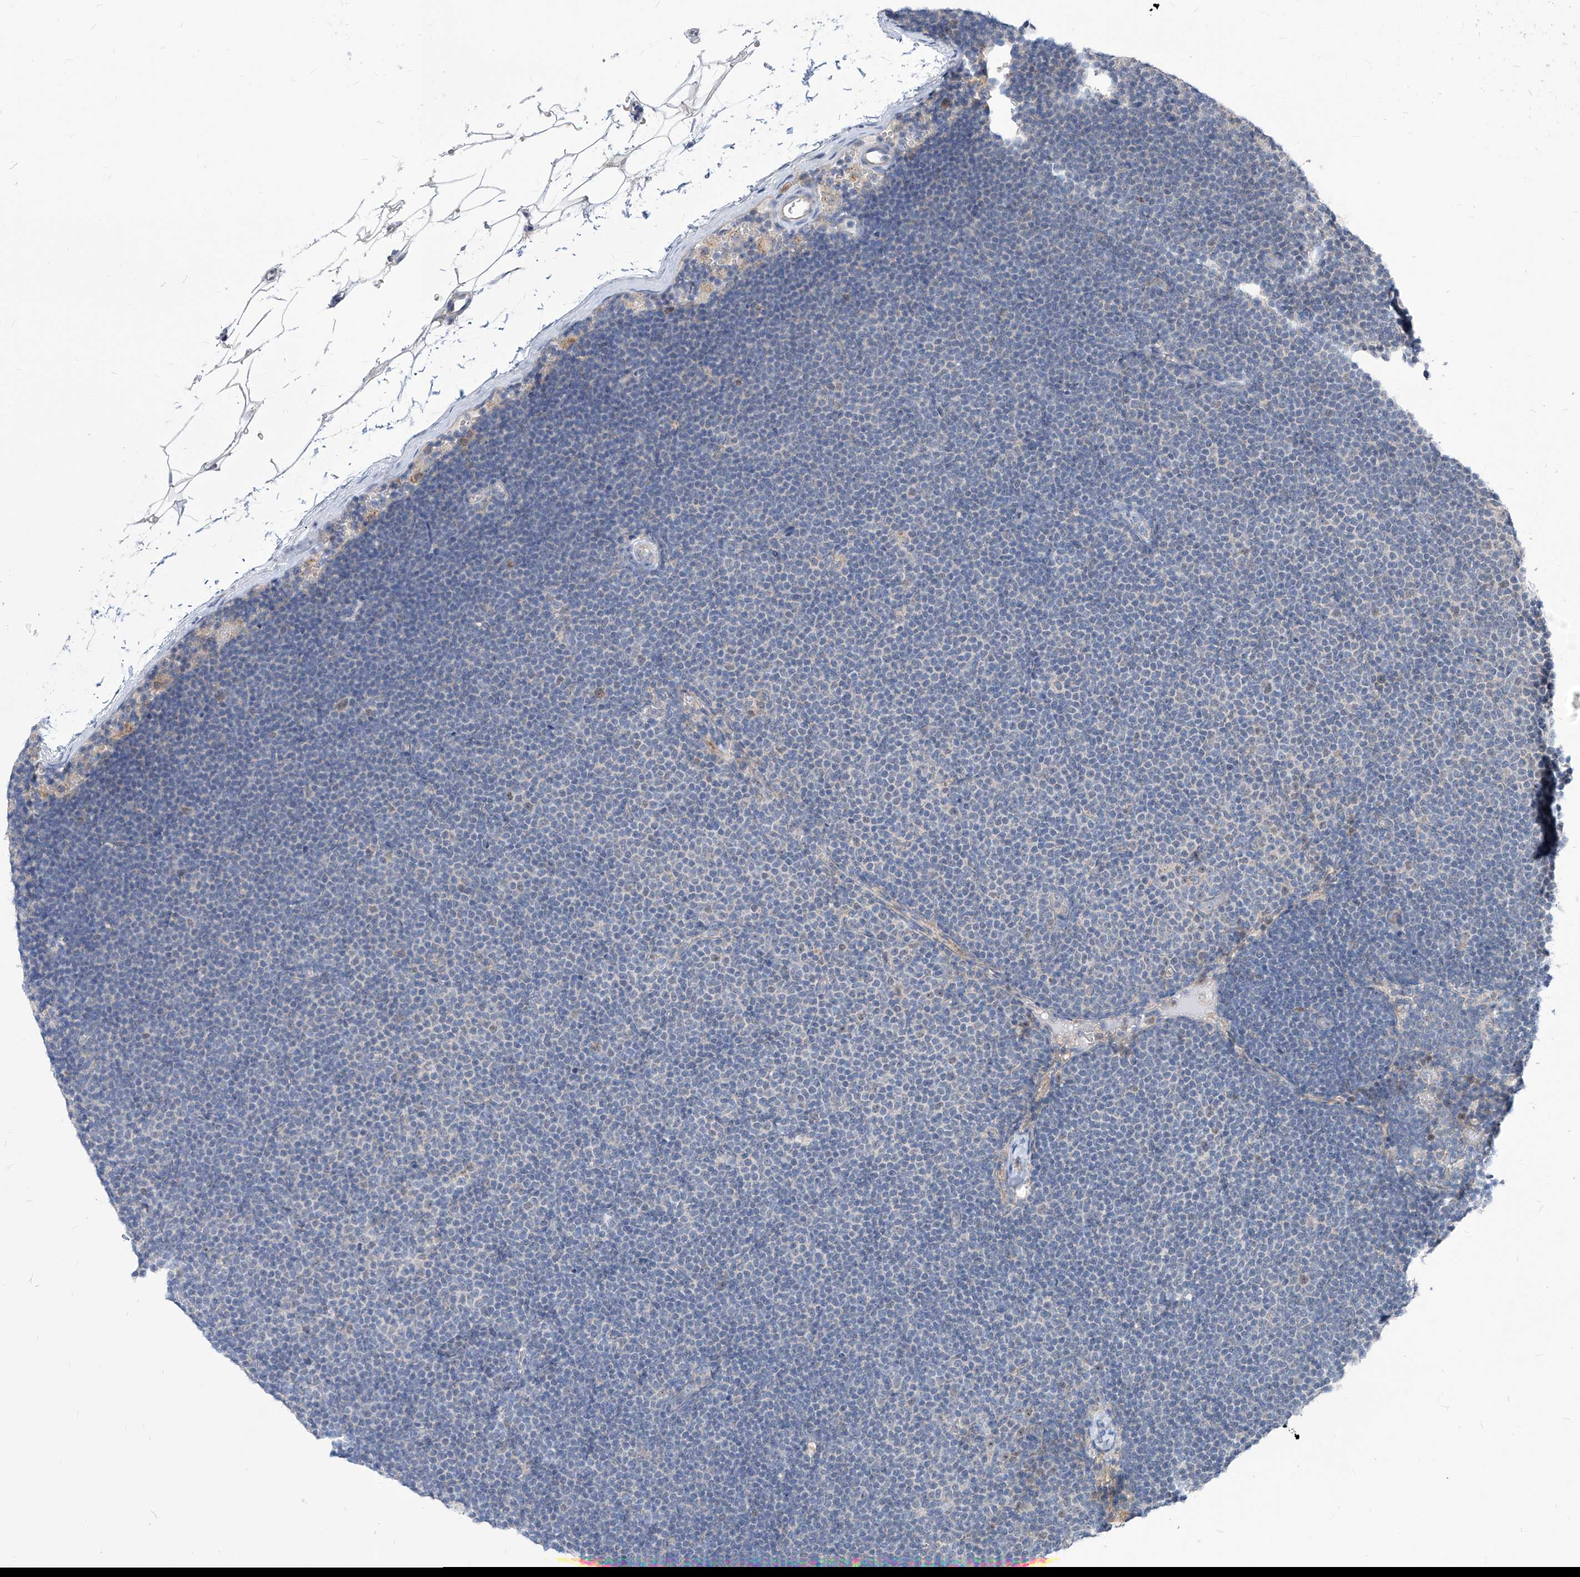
{"staining": {"intensity": "negative", "quantity": "none", "location": "none"}, "tissue": "lymphoma", "cell_type": "Tumor cells", "image_type": "cancer", "snomed": [{"axis": "morphology", "description": "Malignant lymphoma, non-Hodgkin's type, Low grade"}, {"axis": "topography", "description": "Lymph node"}], "caption": "This is an immunohistochemistry image of malignant lymphoma, non-Hodgkin's type (low-grade). There is no positivity in tumor cells.", "gene": "AGPS", "patient": {"sex": "female", "age": 53}}